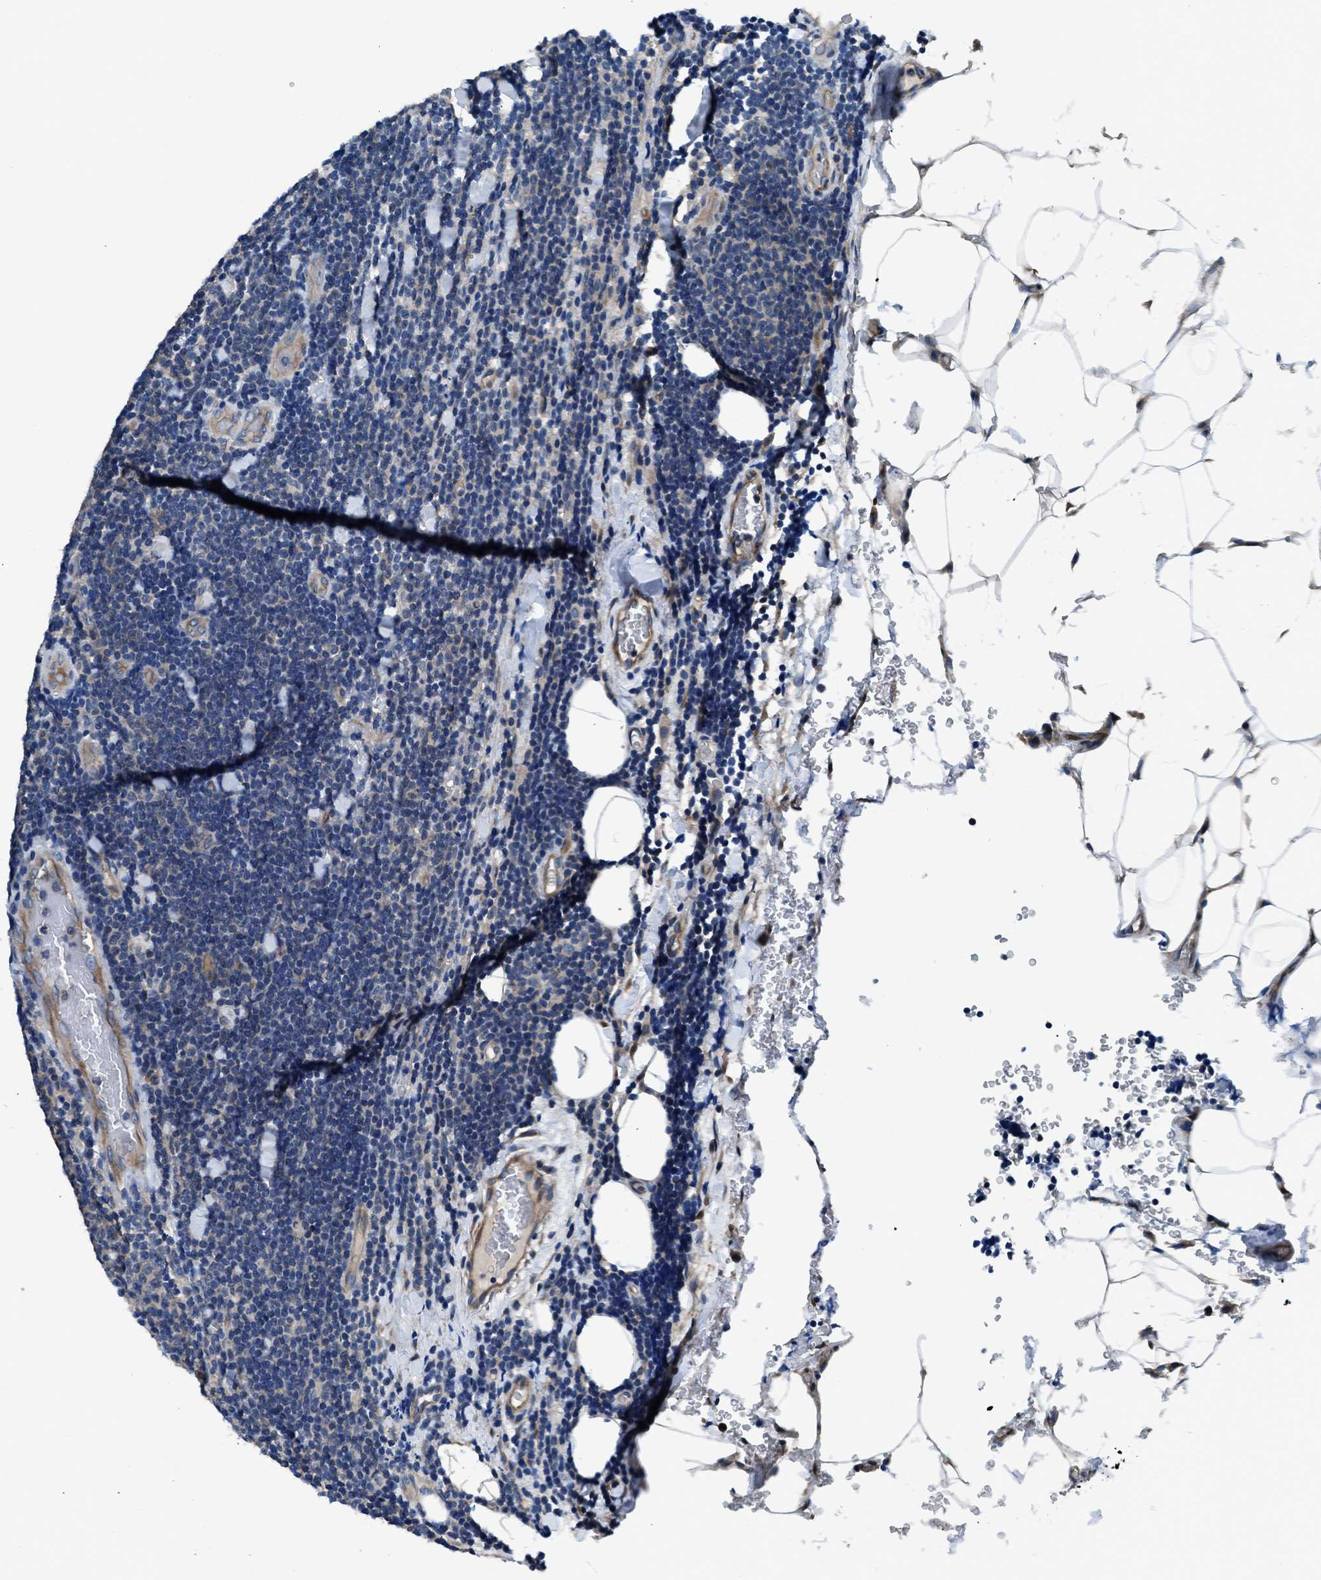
{"staining": {"intensity": "negative", "quantity": "none", "location": "none"}, "tissue": "lymphoma", "cell_type": "Tumor cells", "image_type": "cancer", "snomed": [{"axis": "morphology", "description": "Malignant lymphoma, non-Hodgkin's type, Low grade"}, {"axis": "topography", "description": "Lymph node"}], "caption": "High magnification brightfield microscopy of low-grade malignant lymphoma, non-Hodgkin's type stained with DAB (3,3'-diaminobenzidine) (brown) and counterstained with hematoxylin (blue): tumor cells show no significant expression.", "gene": "SLC38A6", "patient": {"sex": "male", "age": 66}}